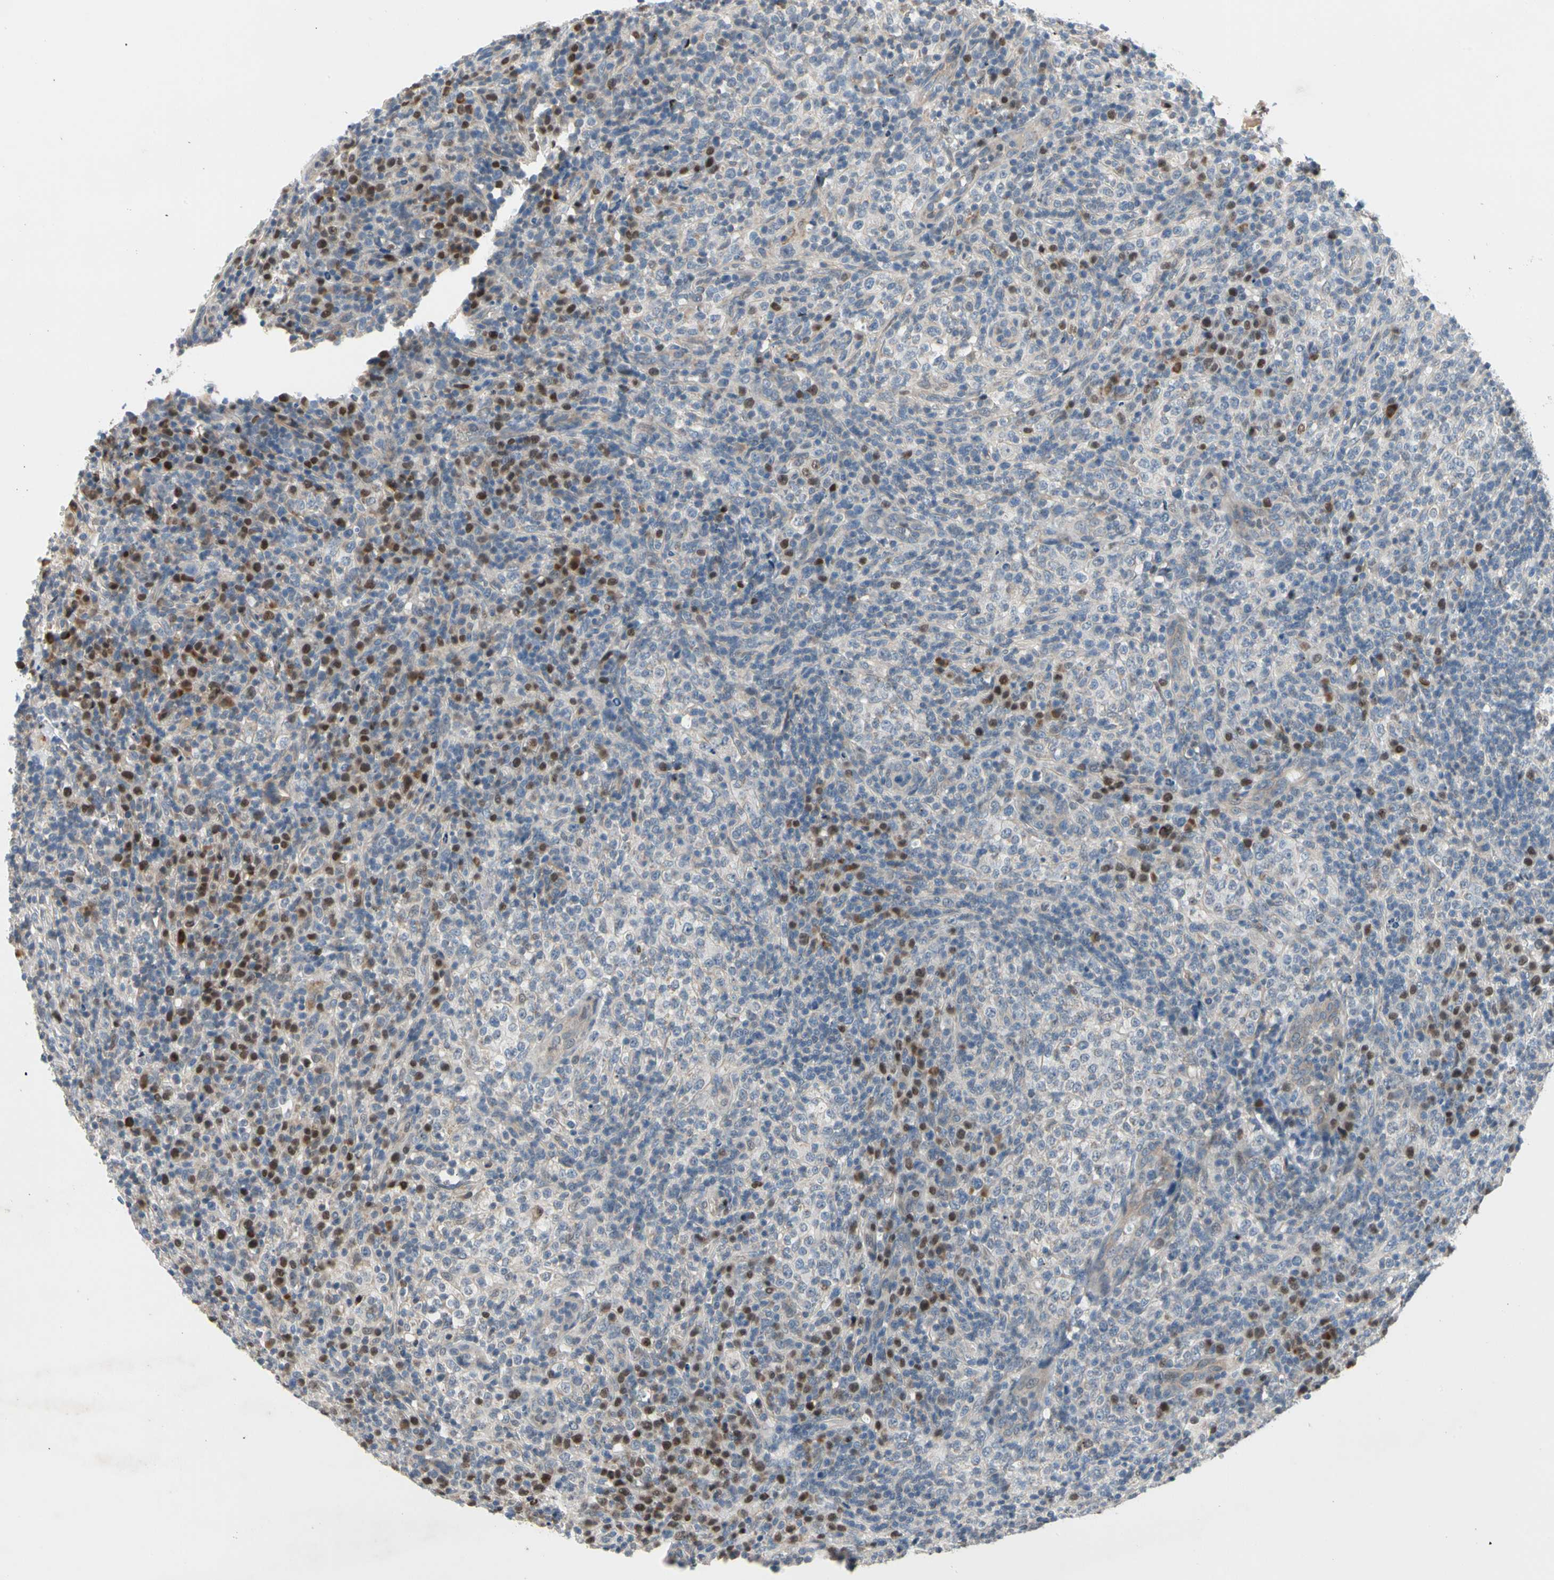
{"staining": {"intensity": "moderate", "quantity": "<25%", "location": "cytoplasmic/membranous,nuclear"}, "tissue": "lymphoma", "cell_type": "Tumor cells", "image_type": "cancer", "snomed": [{"axis": "morphology", "description": "Malignant lymphoma, non-Hodgkin's type, High grade"}, {"axis": "topography", "description": "Lymph node"}], "caption": "Immunohistochemical staining of human malignant lymphoma, non-Hodgkin's type (high-grade) displays low levels of moderate cytoplasmic/membranous and nuclear staining in approximately <25% of tumor cells. (Brightfield microscopy of DAB IHC at high magnification).", "gene": "MARK1", "patient": {"sex": "female", "age": 76}}